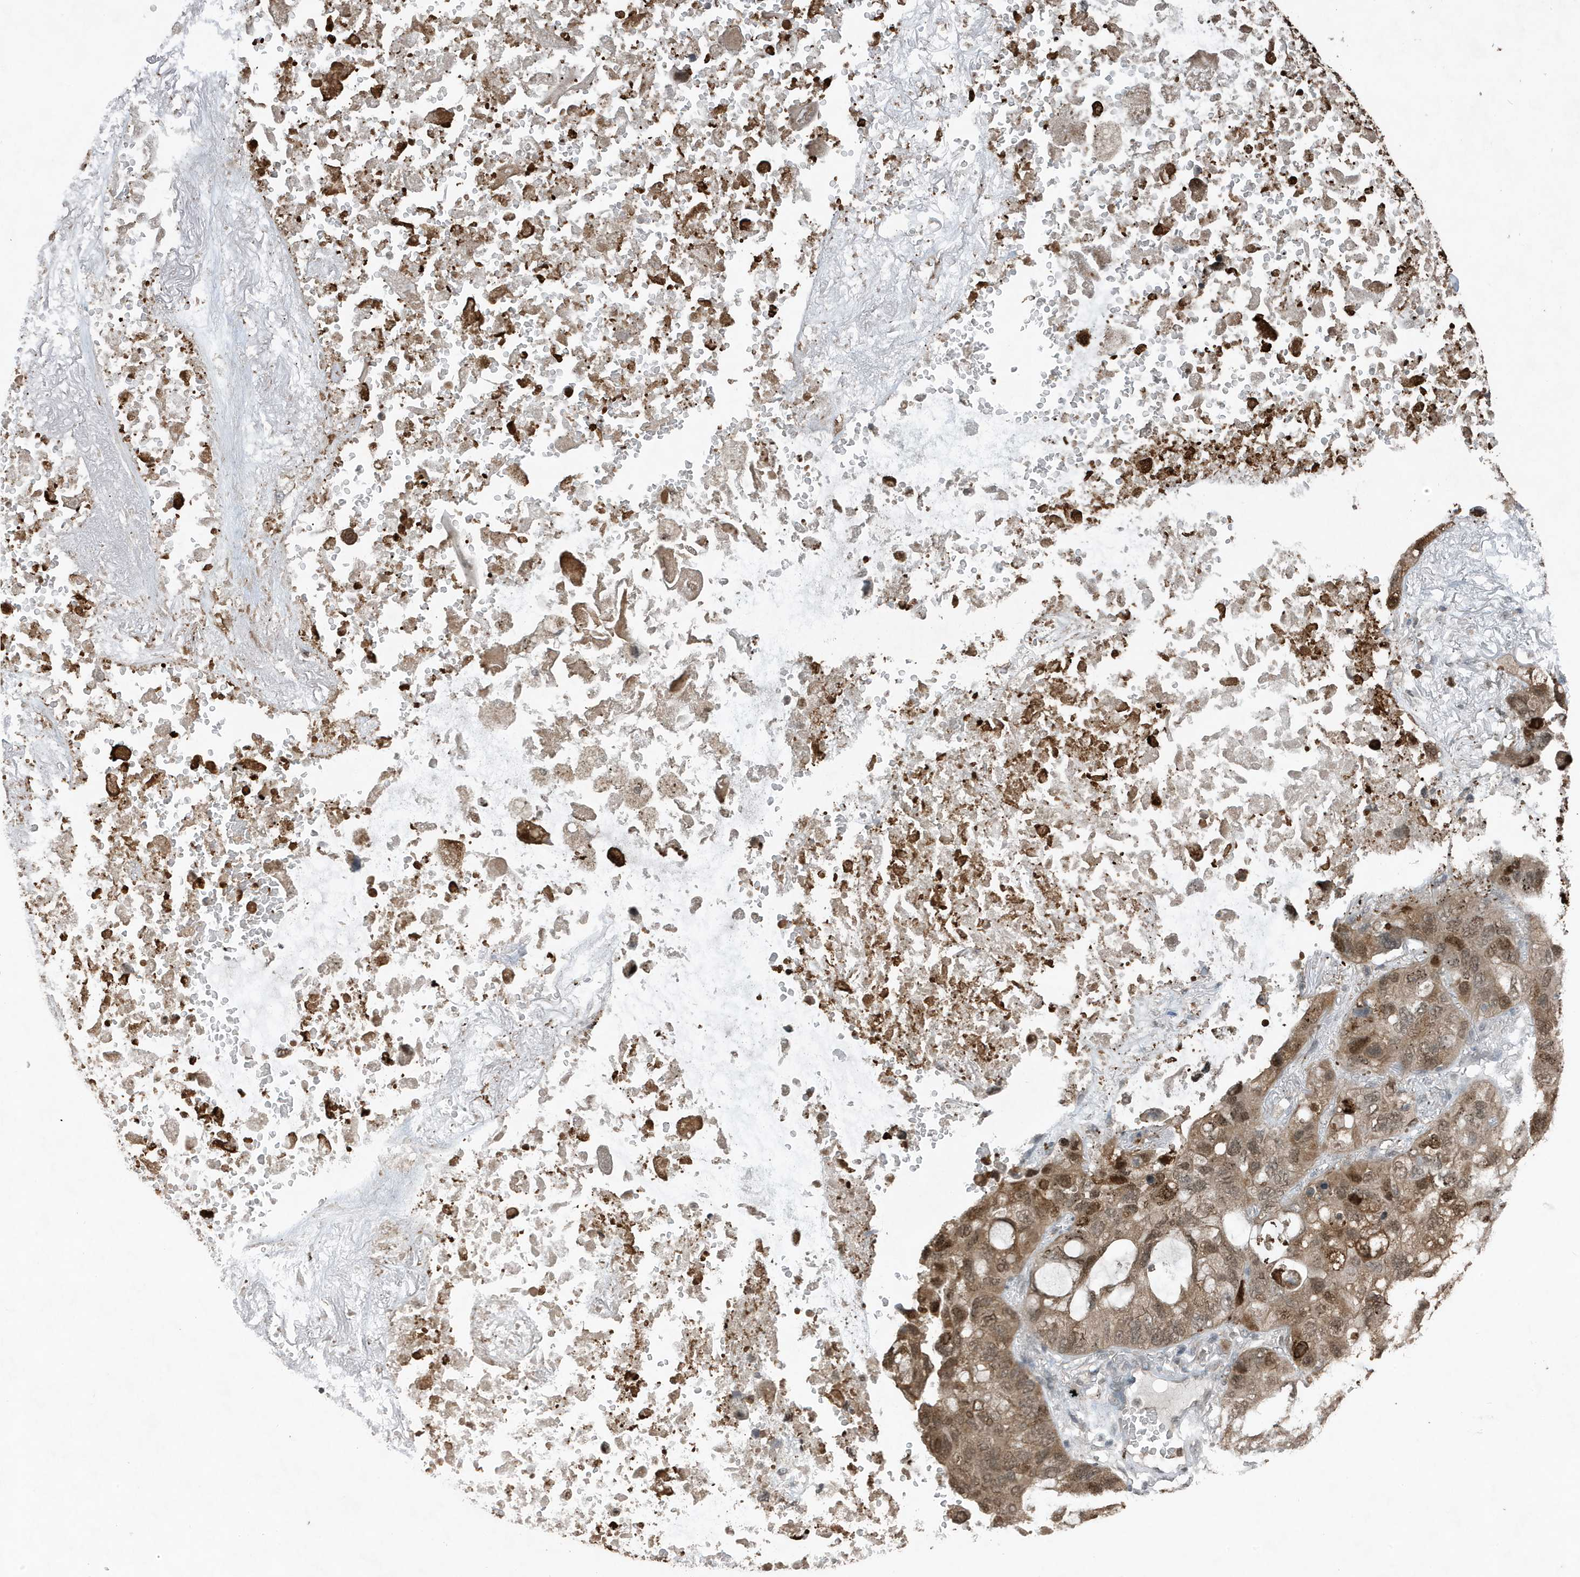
{"staining": {"intensity": "moderate", "quantity": ">75%", "location": "cytoplasmic/membranous,nuclear"}, "tissue": "lung cancer", "cell_type": "Tumor cells", "image_type": "cancer", "snomed": [{"axis": "morphology", "description": "Squamous cell carcinoma, NOS"}, {"axis": "topography", "description": "Lung"}], "caption": "A photomicrograph showing moderate cytoplasmic/membranous and nuclear positivity in about >75% of tumor cells in lung cancer (squamous cell carcinoma), as visualized by brown immunohistochemical staining.", "gene": "HSPA1A", "patient": {"sex": "female", "age": 73}}